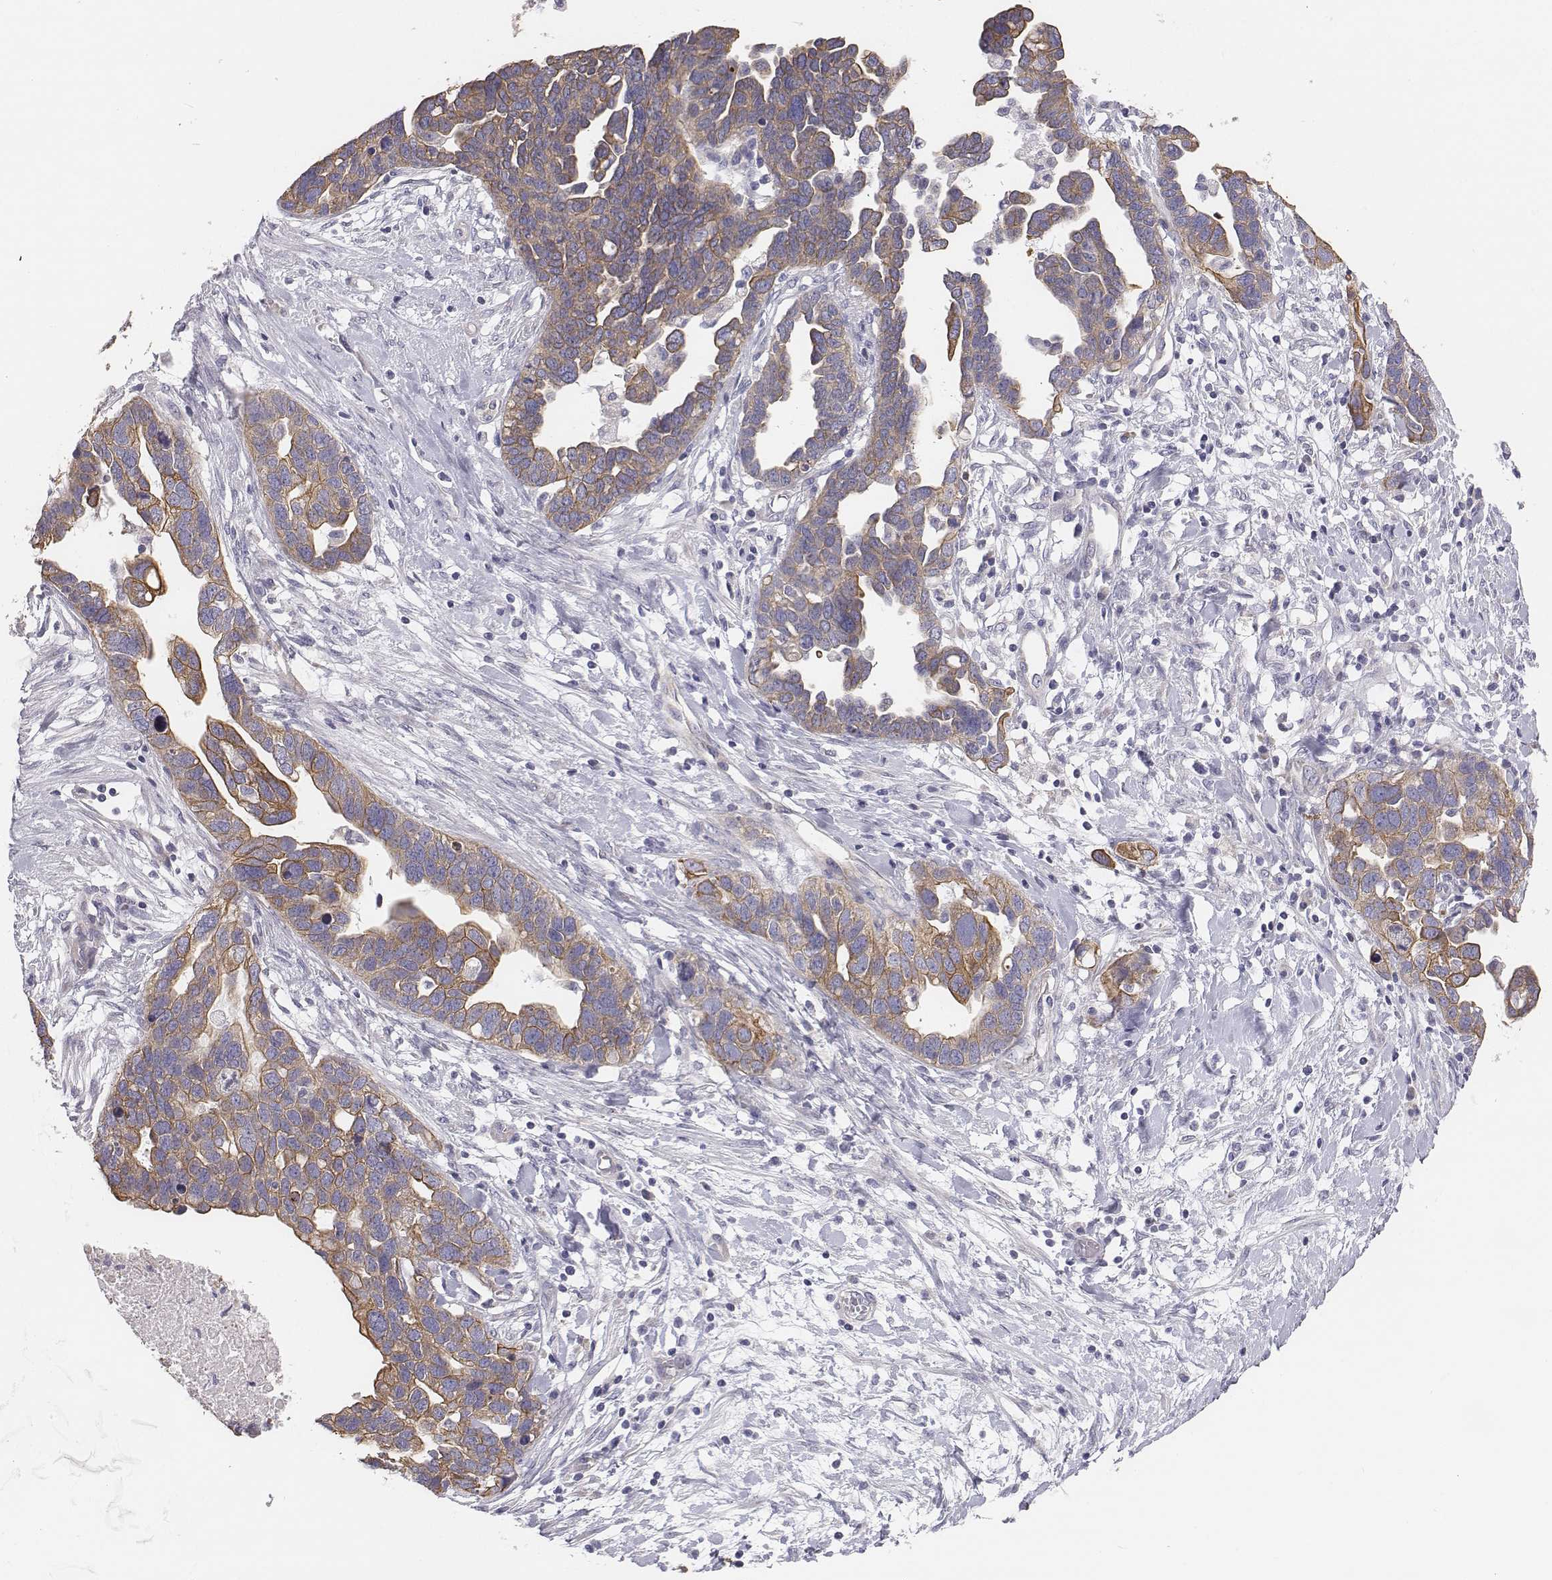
{"staining": {"intensity": "moderate", "quantity": "<25%", "location": "cytoplasmic/membranous"}, "tissue": "ovarian cancer", "cell_type": "Tumor cells", "image_type": "cancer", "snomed": [{"axis": "morphology", "description": "Cystadenocarcinoma, serous, NOS"}, {"axis": "topography", "description": "Ovary"}], "caption": "Protein expression analysis of ovarian cancer (serous cystadenocarcinoma) demonstrates moderate cytoplasmic/membranous staining in approximately <25% of tumor cells. Immunohistochemistry (ihc) stains the protein in brown and the nuclei are stained blue.", "gene": "CHST14", "patient": {"sex": "female", "age": 54}}